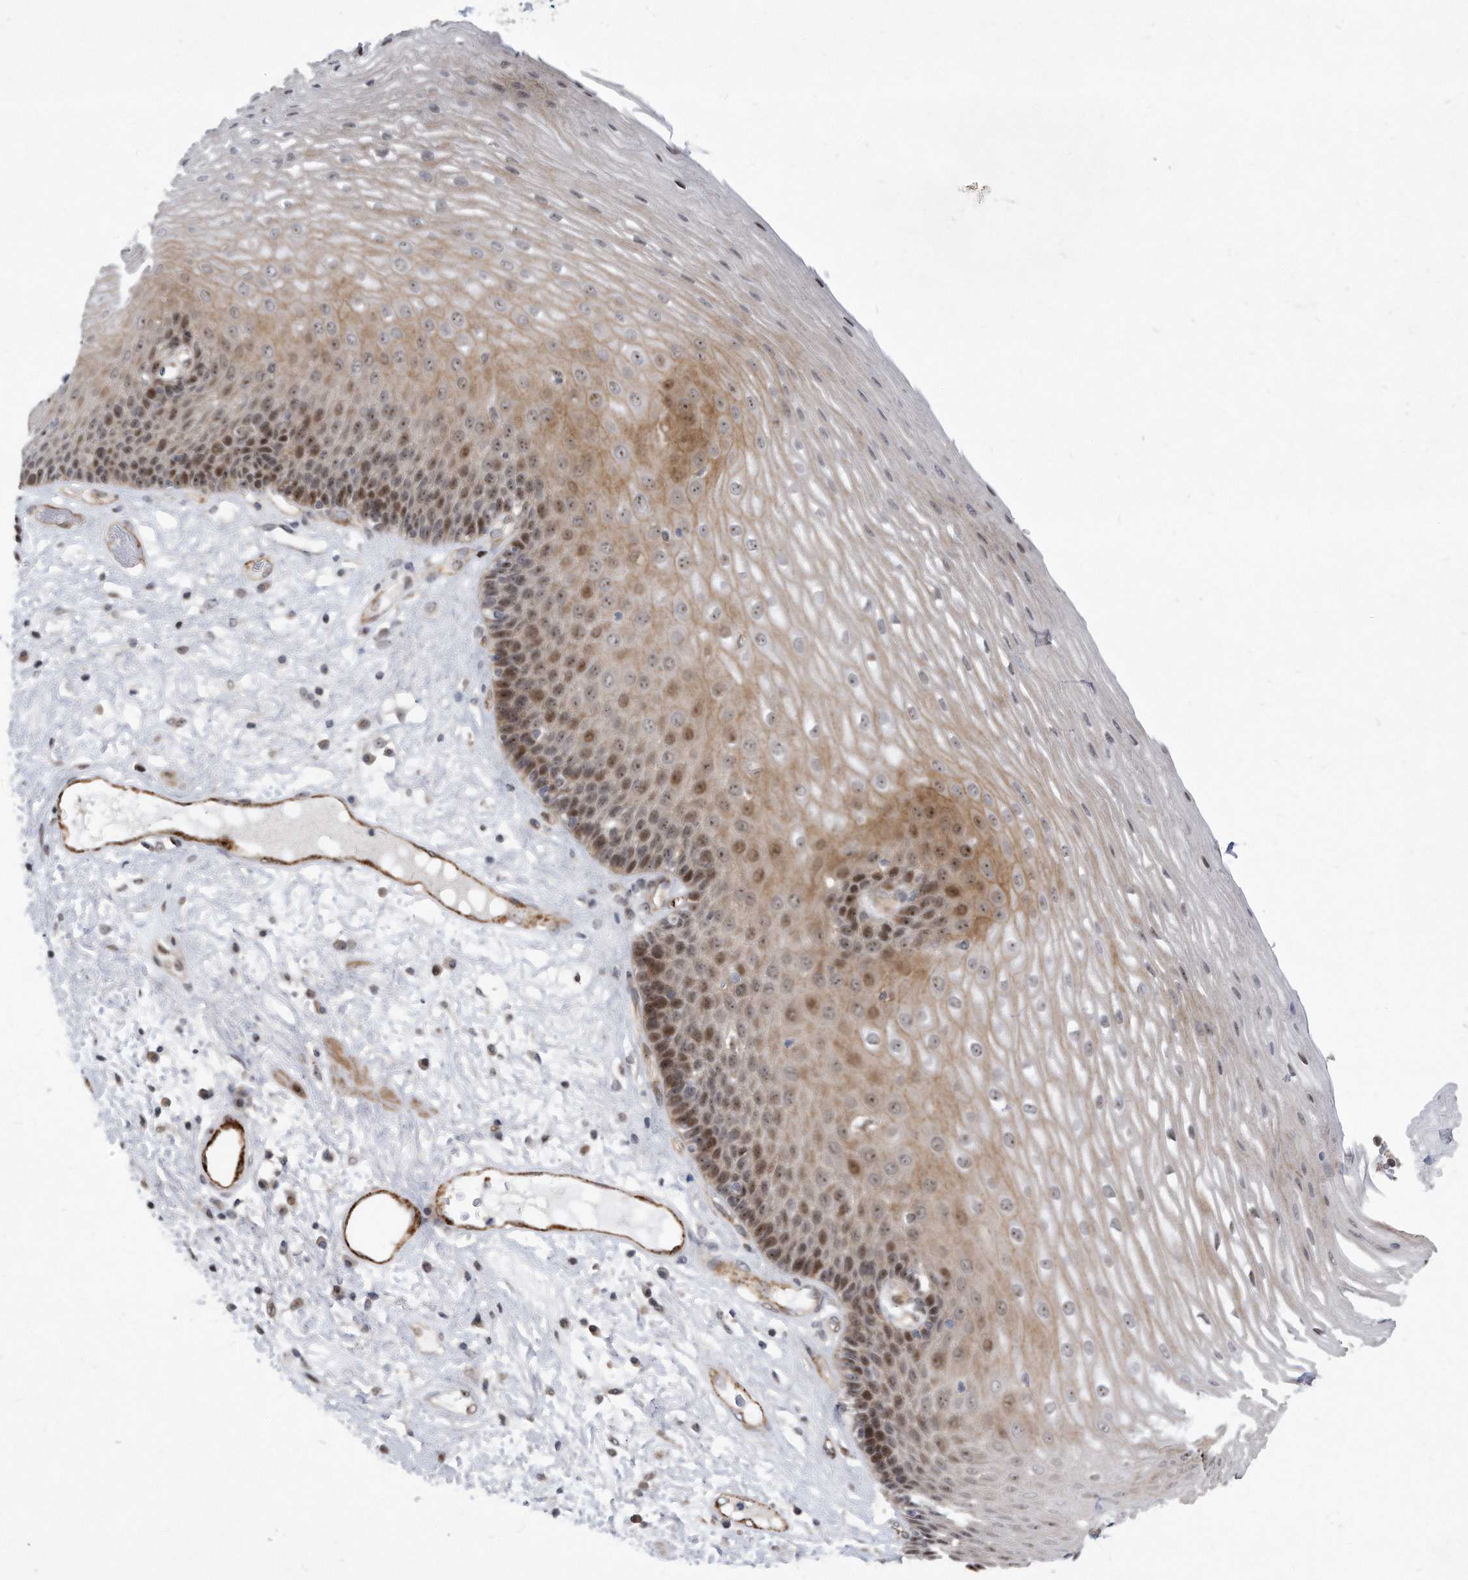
{"staining": {"intensity": "moderate", "quantity": "25%-75%", "location": "cytoplasmic/membranous,nuclear"}, "tissue": "esophagus", "cell_type": "Squamous epithelial cells", "image_type": "normal", "snomed": [{"axis": "morphology", "description": "Normal tissue, NOS"}, {"axis": "morphology", "description": "Adenocarcinoma, NOS"}, {"axis": "topography", "description": "Esophagus"}], "caption": "Unremarkable esophagus demonstrates moderate cytoplasmic/membranous,nuclear expression in approximately 25%-75% of squamous epithelial cells, visualized by immunohistochemistry.", "gene": "PGBD2", "patient": {"sex": "male", "age": 62}}